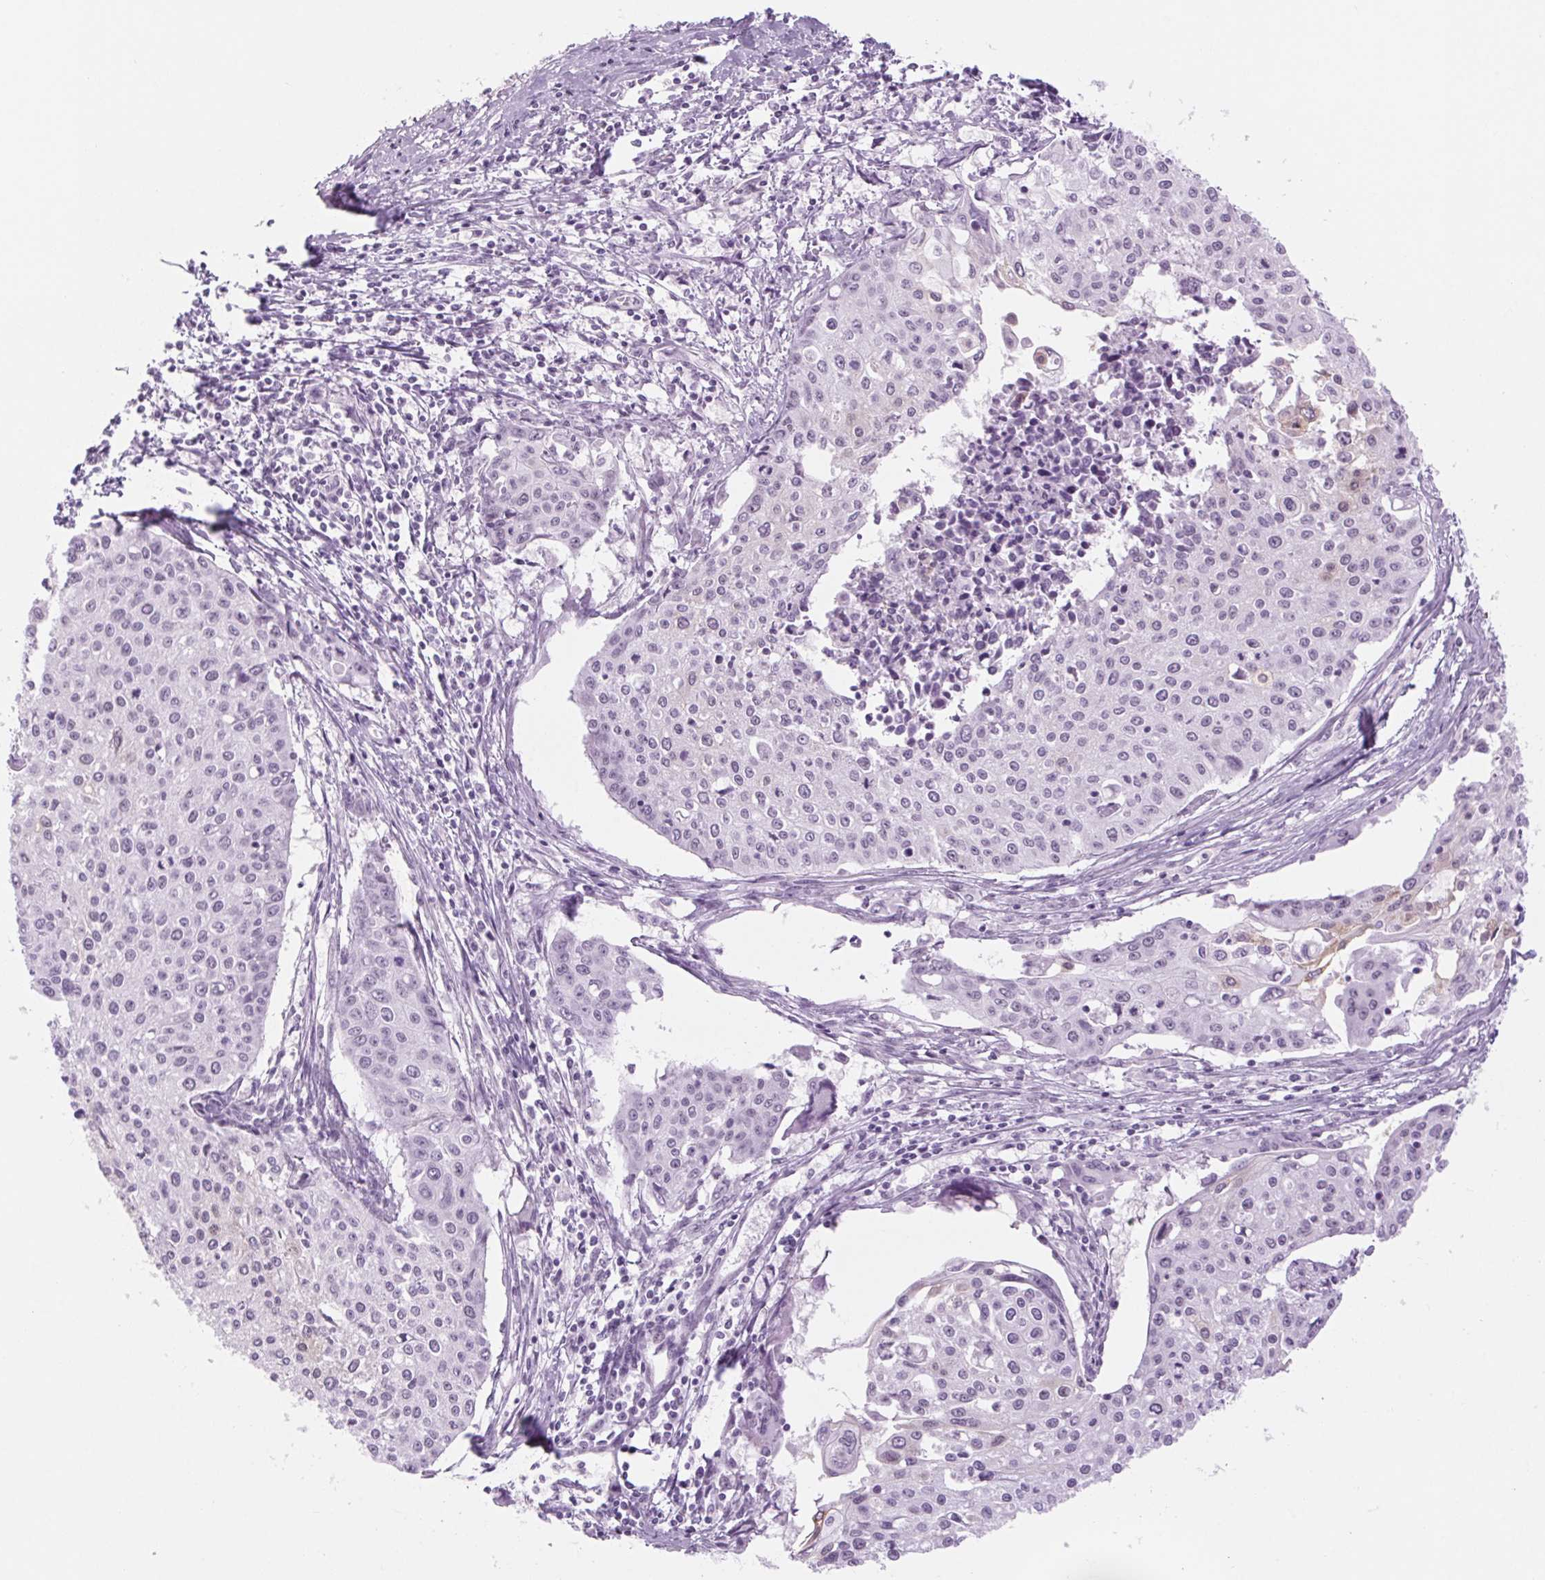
{"staining": {"intensity": "negative", "quantity": "none", "location": "none"}, "tissue": "cervical cancer", "cell_type": "Tumor cells", "image_type": "cancer", "snomed": [{"axis": "morphology", "description": "Squamous cell carcinoma, NOS"}, {"axis": "topography", "description": "Cervix"}], "caption": "Immunohistochemical staining of human squamous cell carcinoma (cervical) exhibits no significant positivity in tumor cells. (DAB (3,3'-diaminobenzidine) immunohistochemistry visualized using brightfield microscopy, high magnification).", "gene": "BCAS1", "patient": {"sex": "female", "age": 38}}